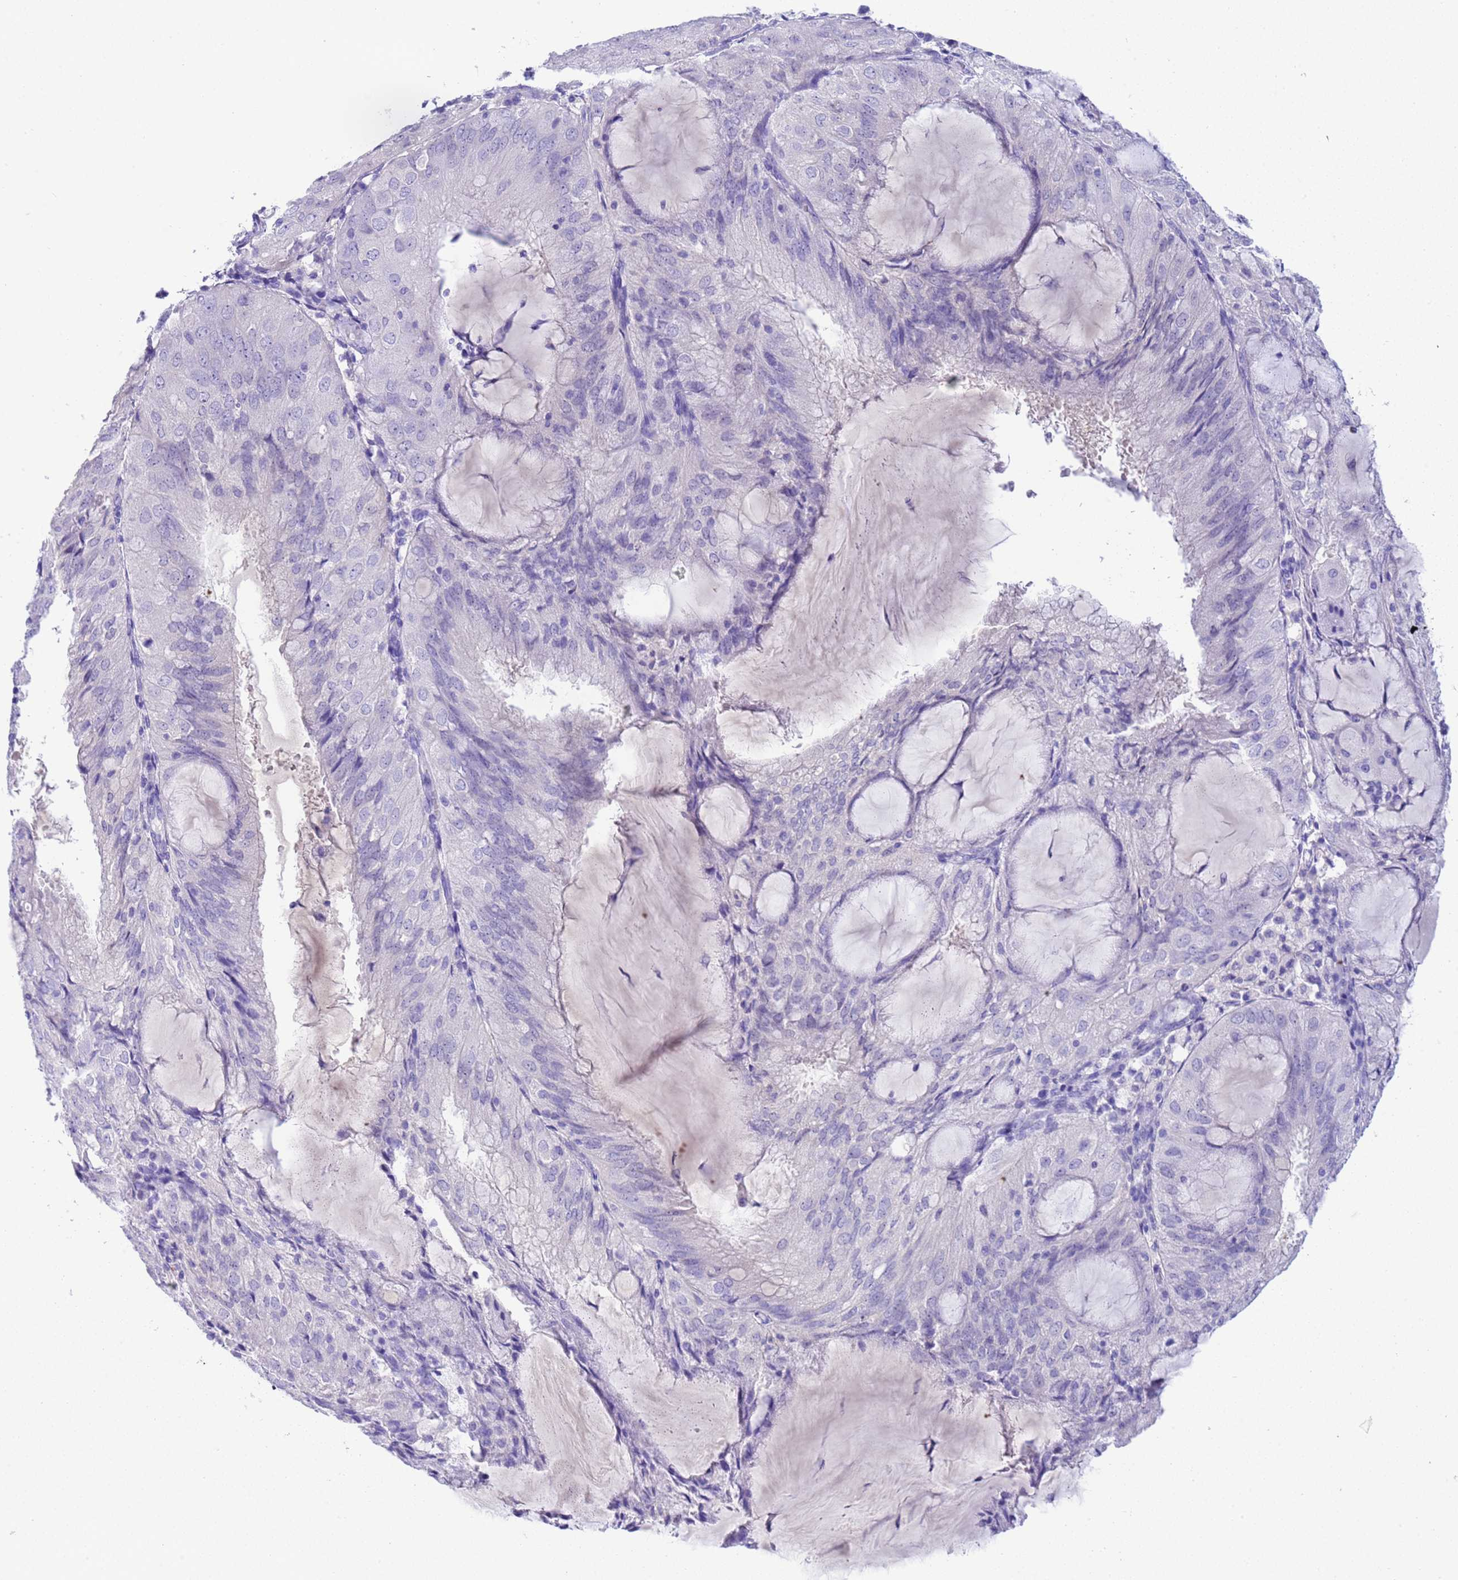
{"staining": {"intensity": "negative", "quantity": "none", "location": "none"}, "tissue": "endometrial cancer", "cell_type": "Tumor cells", "image_type": "cancer", "snomed": [{"axis": "morphology", "description": "Adenocarcinoma, NOS"}, {"axis": "topography", "description": "Endometrium"}], "caption": "Endometrial adenocarcinoma stained for a protein using immunohistochemistry reveals no staining tumor cells.", "gene": "USP38", "patient": {"sex": "female", "age": 81}}